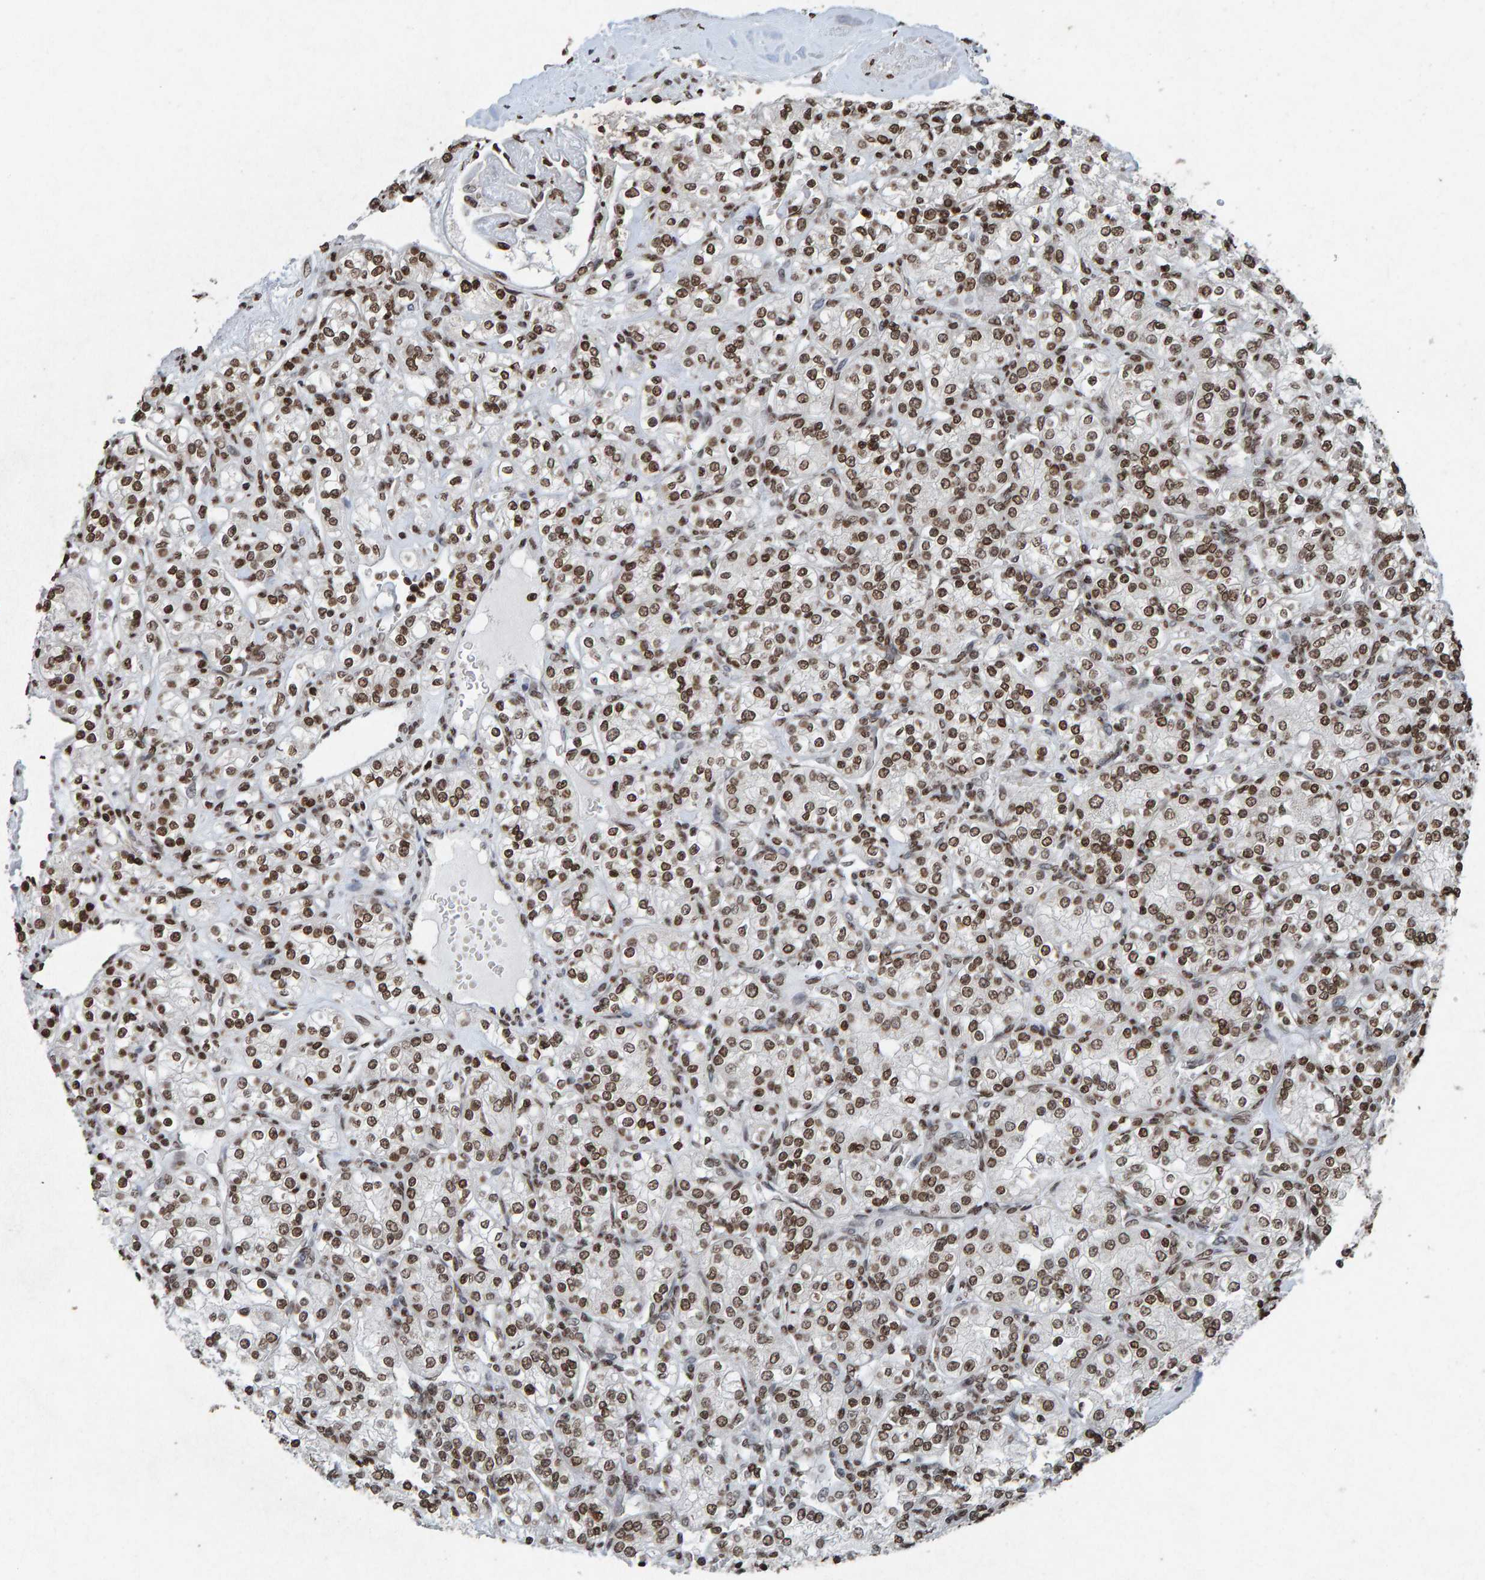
{"staining": {"intensity": "moderate", "quantity": ">75%", "location": "nuclear"}, "tissue": "renal cancer", "cell_type": "Tumor cells", "image_type": "cancer", "snomed": [{"axis": "morphology", "description": "Adenocarcinoma, NOS"}, {"axis": "topography", "description": "Kidney"}], "caption": "The immunohistochemical stain labels moderate nuclear expression in tumor cells of renal adenocarcinoma tissue. Nuclei are stained in blue.", "gene": "H2AZ1", "patient": {"sex": "male", "age": 77}}